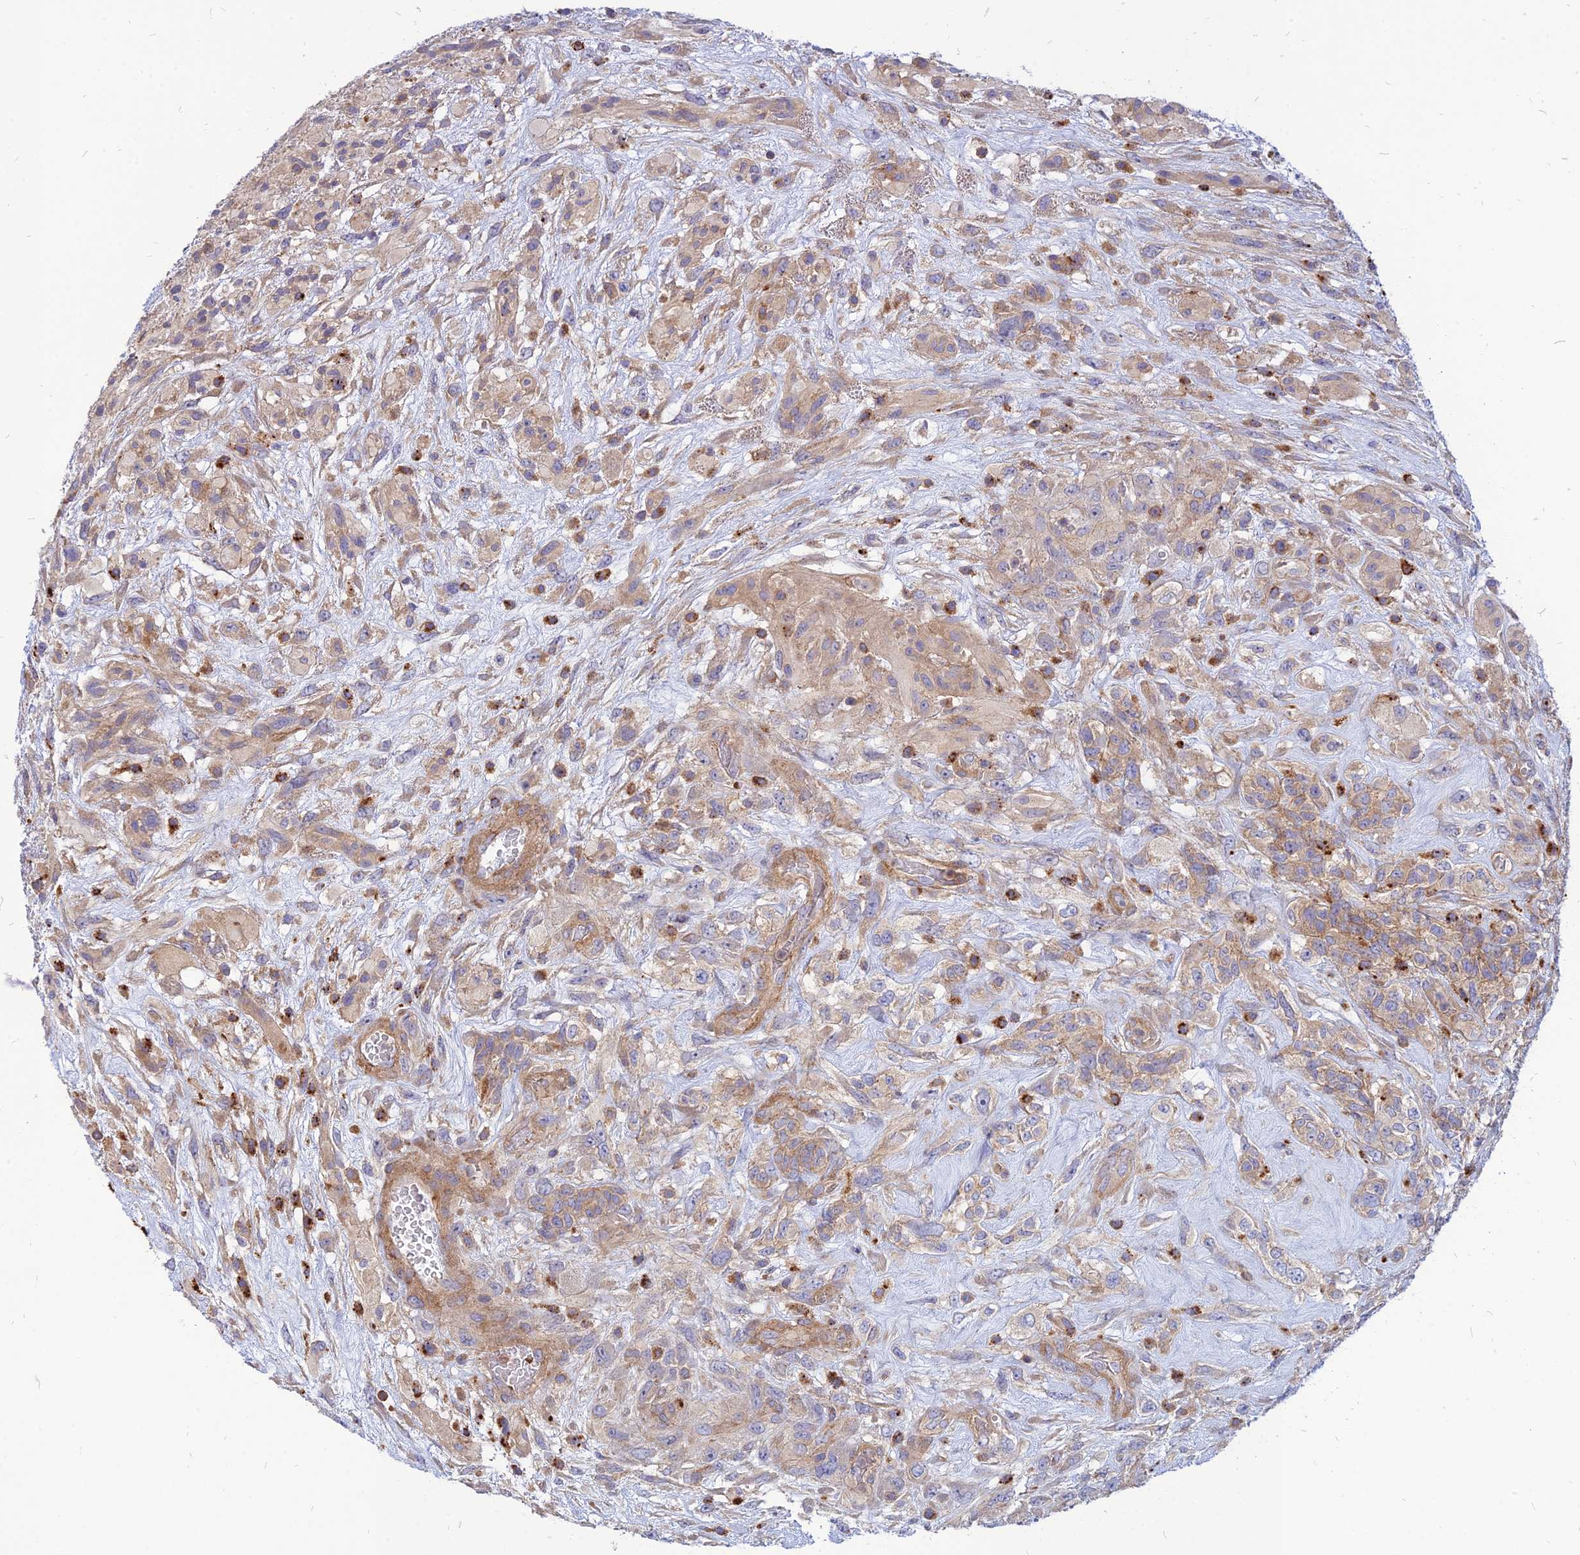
{"staining": {"intensity": "weak", "quantity": "<25%", "location": "cytoplasmic/membranous"}, "tissue": "glioma", "cell_type": "Tumor cells", "image_type": "cancer", "snomed": [{"axis": "morphology", "description": "Glioma, malignant, High grade"}, {"axis": "topography", "description": "Brain"}], "caption": "A high-resolution histopathology image shows IHC staining of glioma, which demonstrates no significant staining in tumor cells.", "gene": "PHKA2", "patient": {"sex": "male", "age": 61}}